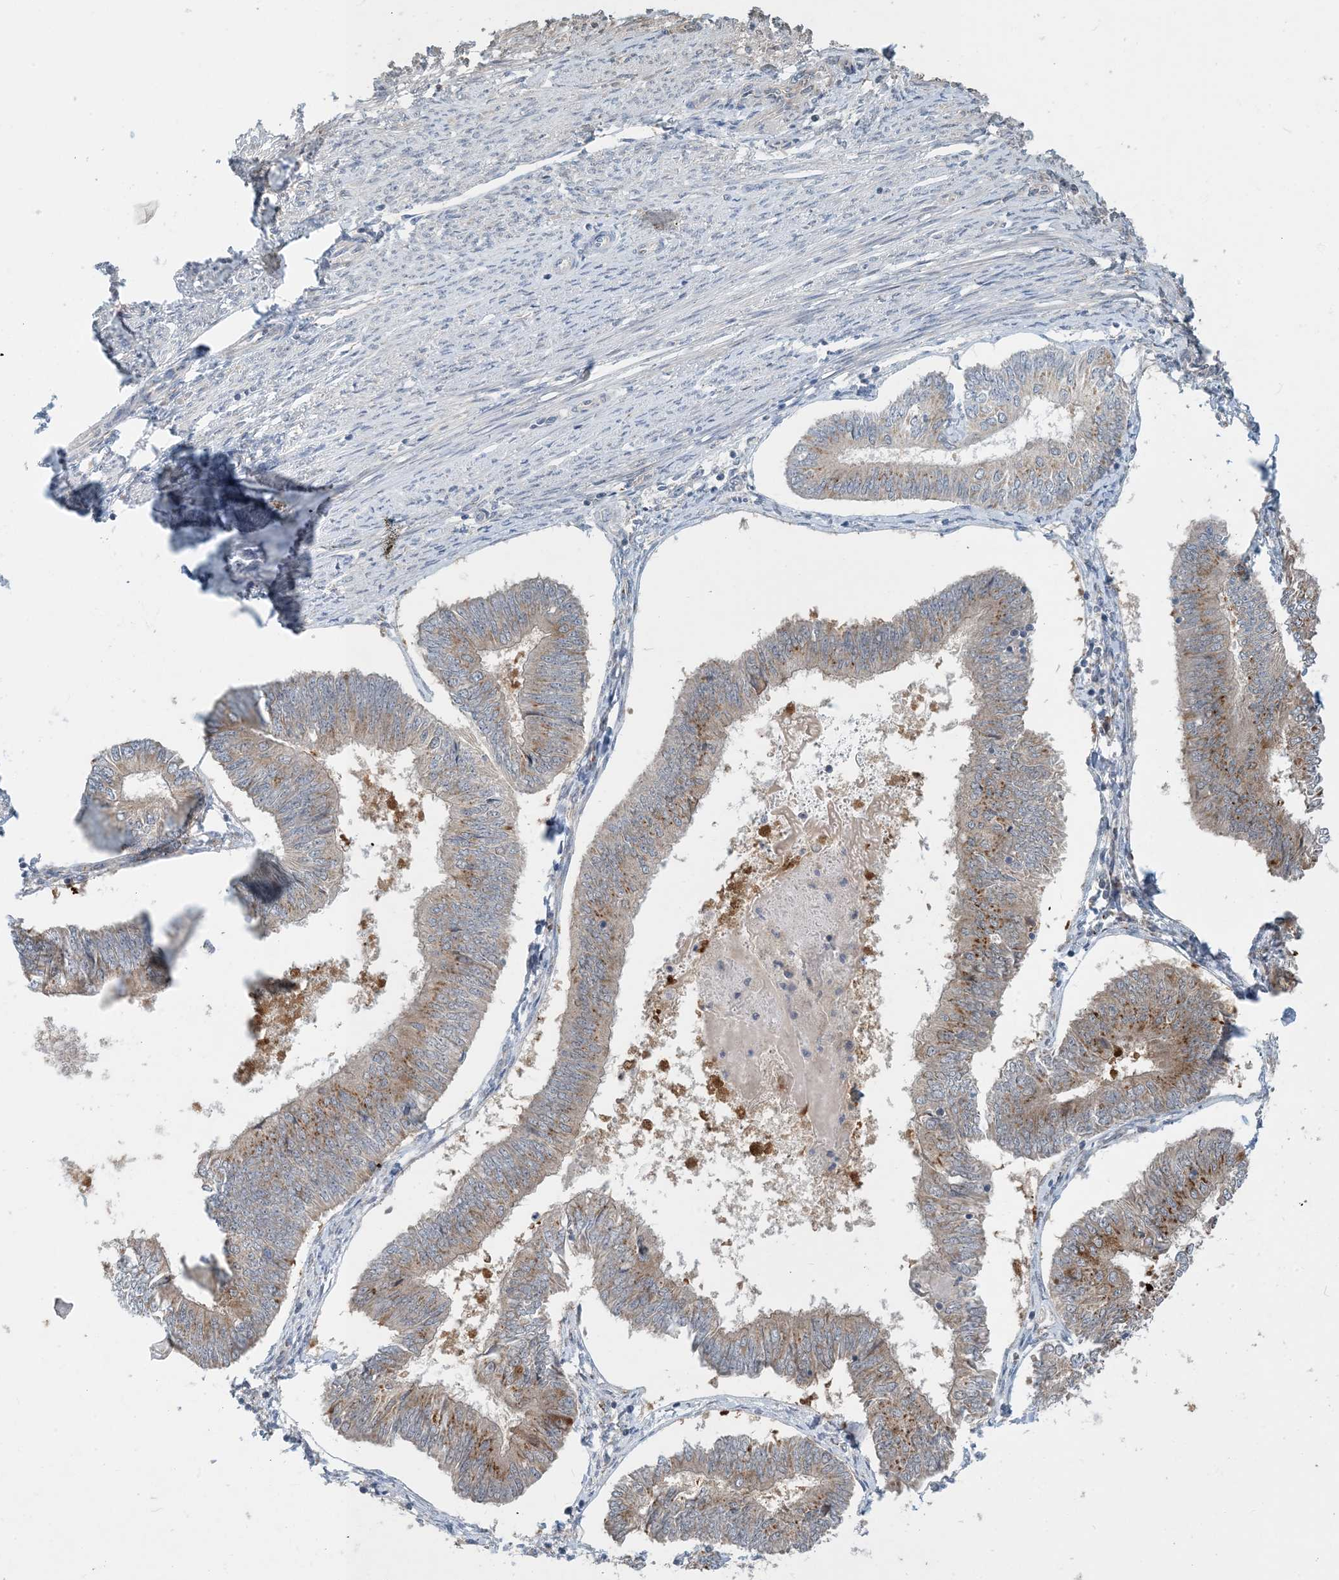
{"staining": {"intensity": "moderate", "quantity": "25%-75%", "location": "cytoplasmic/membranous"}, "tissue": "endometrial cancer", "cell_type": "Tumor cells", "image_type": "cancer", "snomed": [{"axis": "morphology", "description": "Adenocarcinoma, NOS"}, {"axis": "topography", "description": "Endometrium"}], "caption": "High-power microscopy captured an immunohistochemistry (IHC) photomicrograph of endometrial cancer (adenocarcinoma), revealing moderate cytoplasmic/membranous staining in about 25%-75% of tumor cells. (IHC, brightfield microscopy, high magnification).", "gene": "TINAG", "patient": {"sex": "female", "age": 58}}